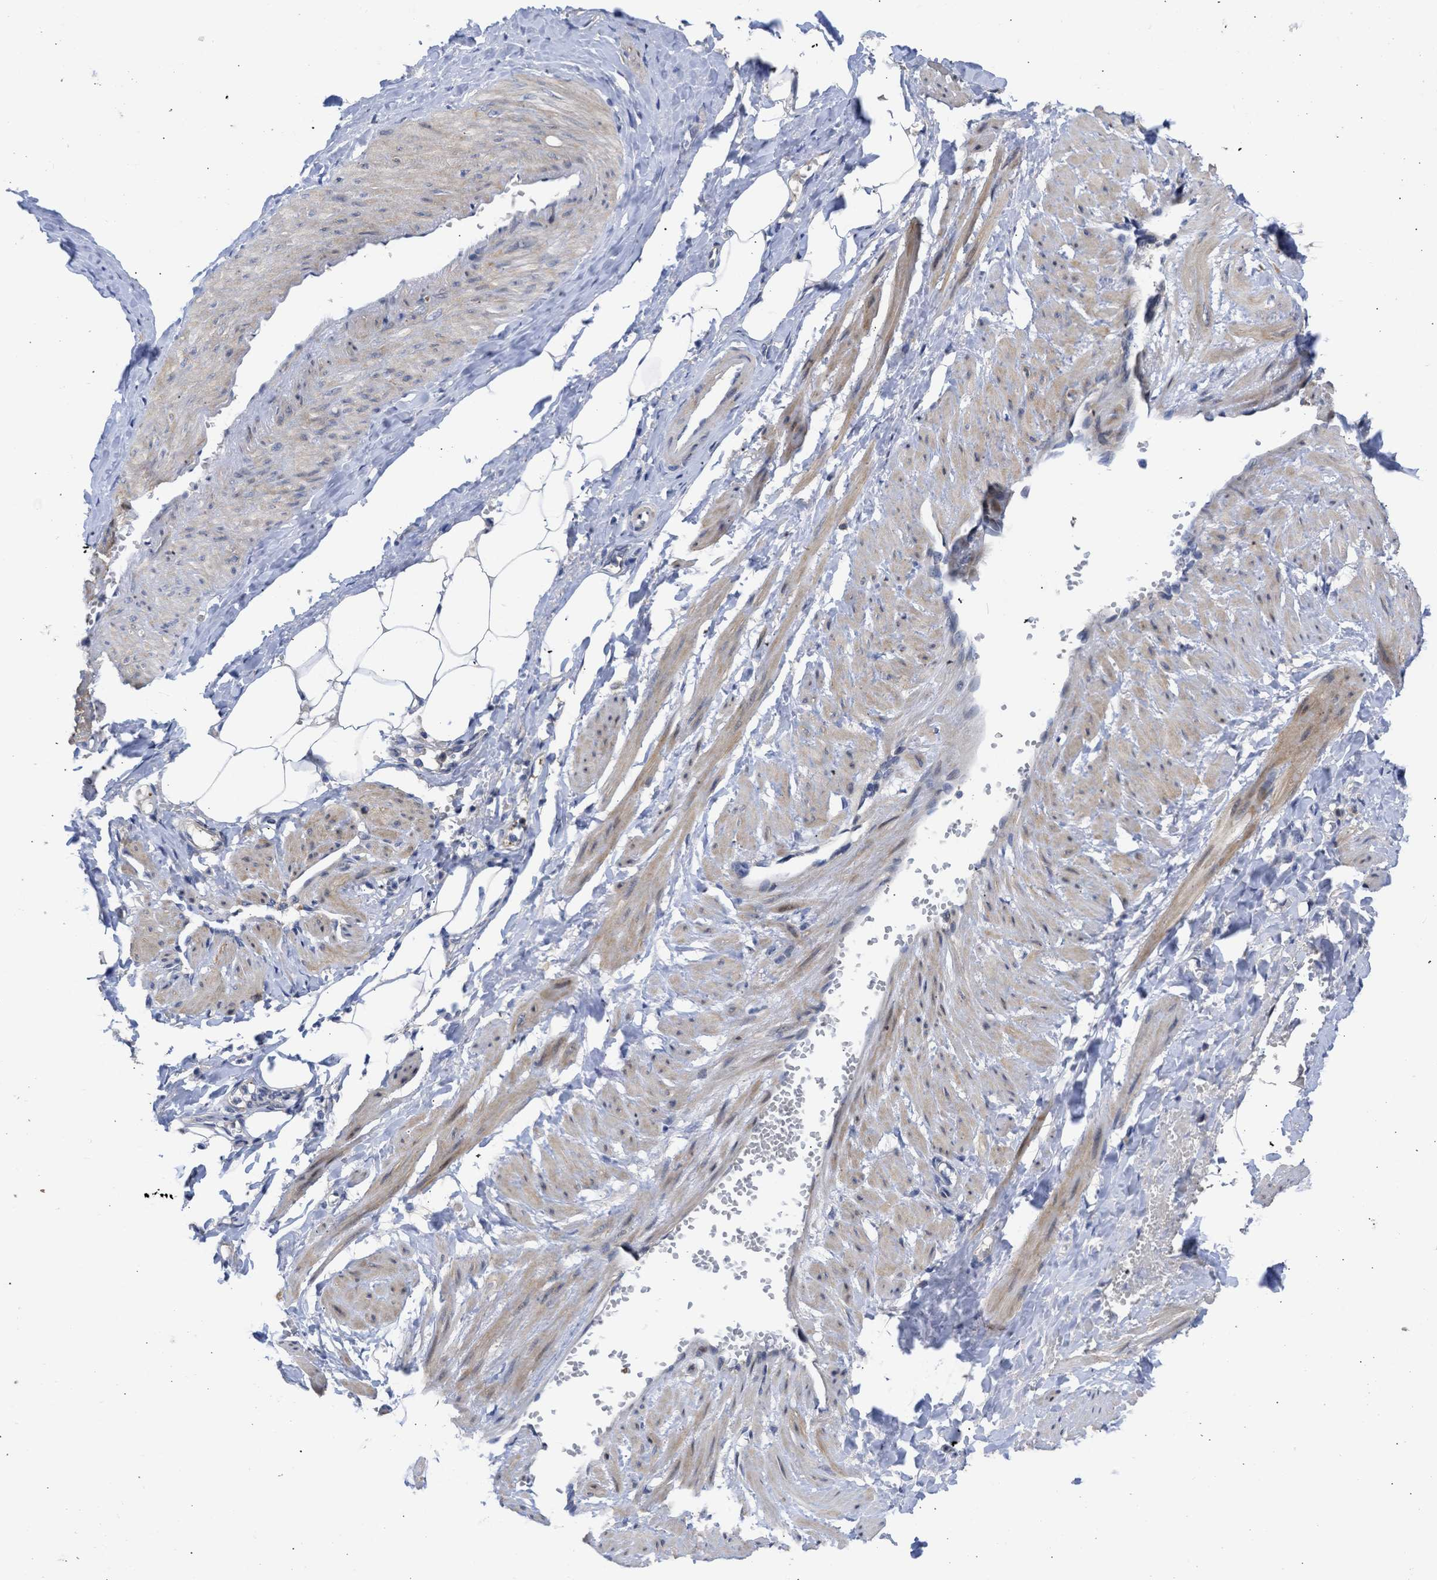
{"staining": {"intensity": "negative", "quantity": "none", "location": "none"}, "tissue": "adipose tissue", "cell_type": "Adipocytes", "image_type": "normal", "snomed": [{"axis": "morphology", "description": "Normal tissue, NOS"}, {"axis": "topography", "description": "Soft tissue"}, {"axis": "topography", "description": "Vascular tissue"}], "caption": "Protein analysis of normal adipose tissue demonstrates no significant positivity in adipocytes. The staining is performed using DAB brown chromogen with nuclei counter-stained in using hematoxylin.", "gene": "ARHGEF4", "patient": {"sex": "female", "age": 35}}